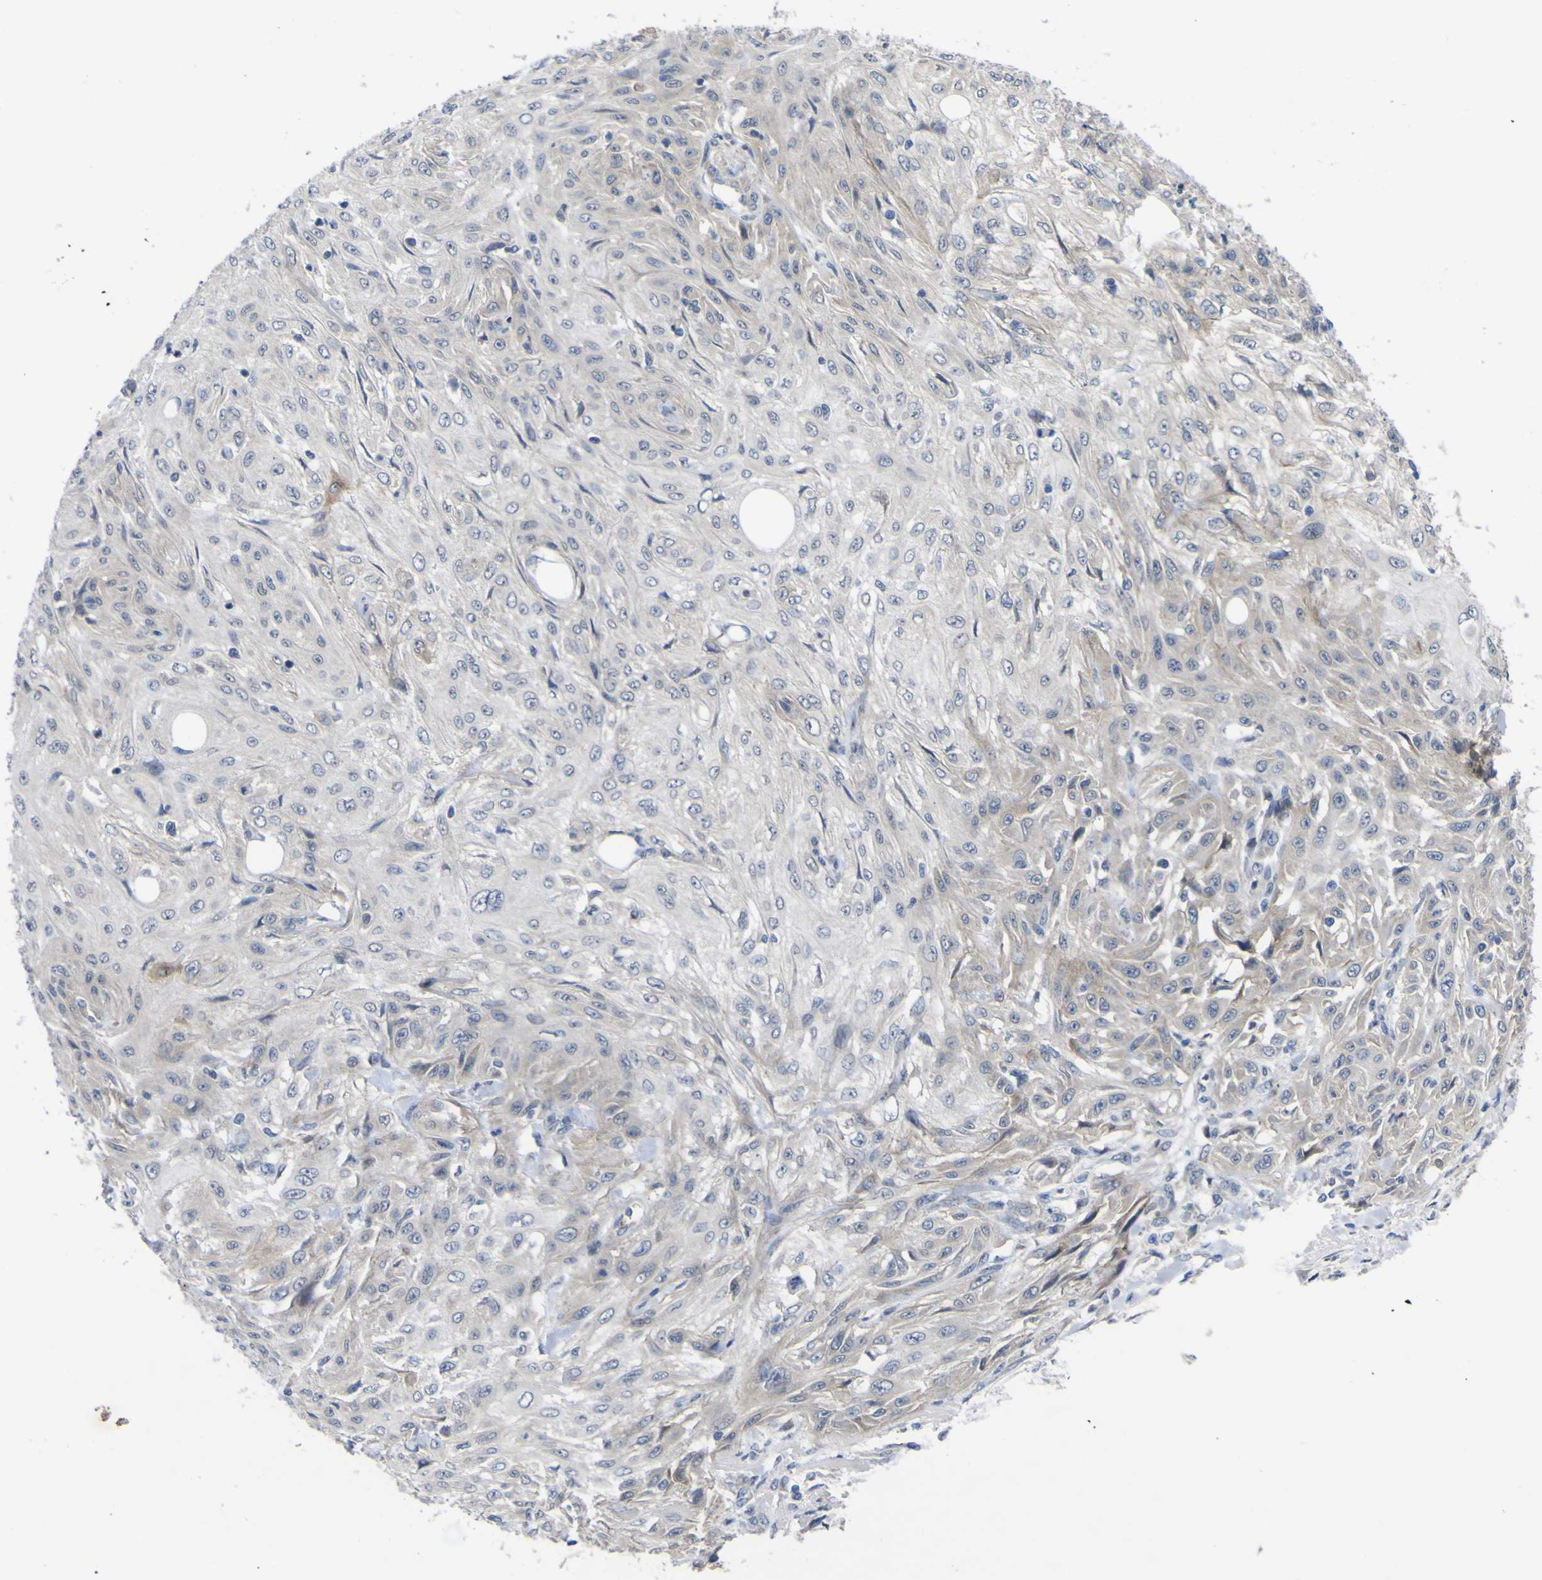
{"staining": {"intensity": "weak", "quantity": "<25%", "location": "cytoplasmic/membranous"}, "tissue": "skin cancer", "cell_type": "Tumor cells", "image_type": "cancer", "snomed": [{"axis": "morphology", "description": "Squamous cell carcinoma, NOS"}, {"axis": "topography", "description": "Skin"}], "caption": "Immunohistochemical staining of squamous cell carcinoma (skin) exhibits no significant positivity in tumor cells.", "gene": "NAV1", "patient": {"sex": "male", "age": 75}}